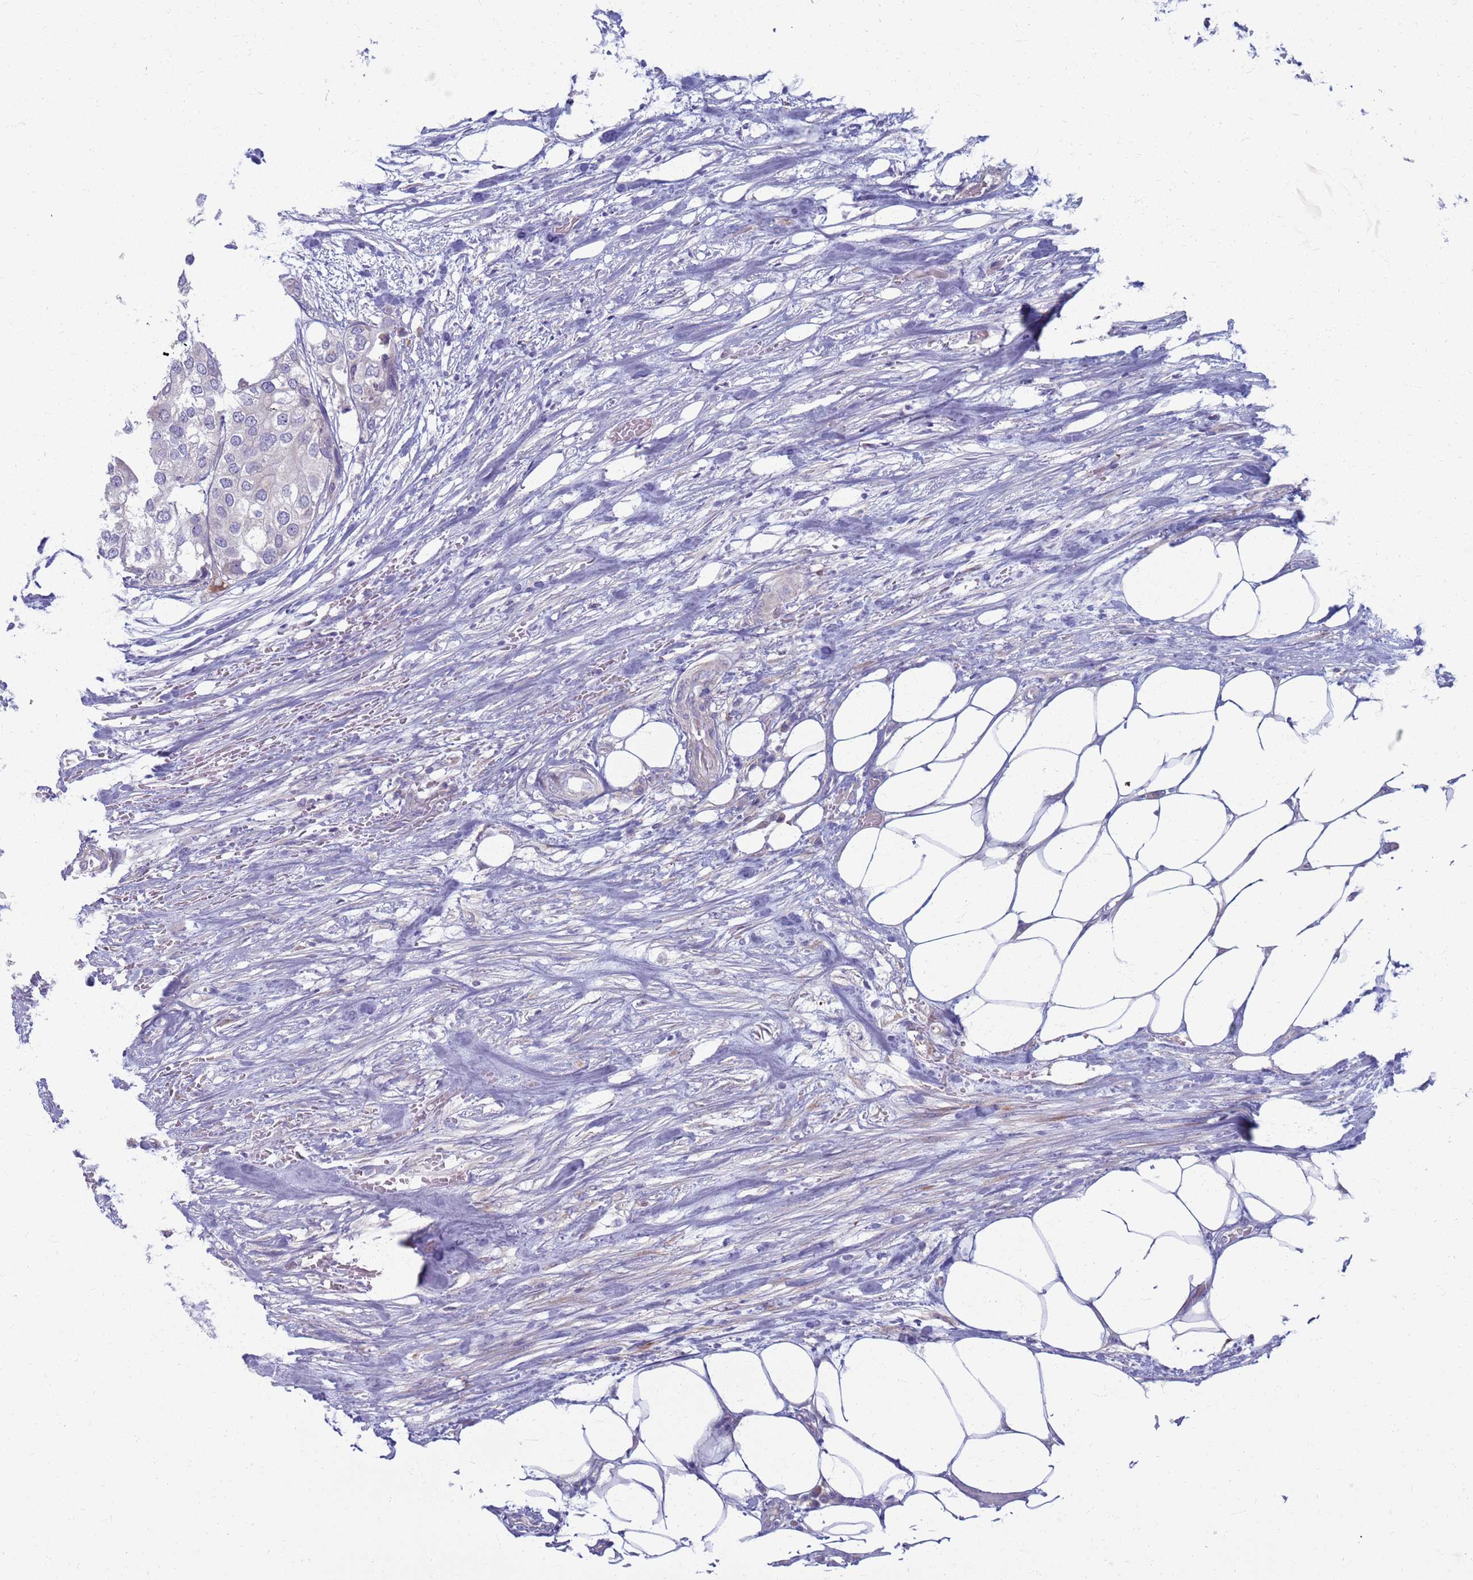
{"staining": {"intensity": "negative", "quantity": "none", "location": "none"}, "tissue": "urothelial cancer", "cell_type": "Tumor cells", "image_type": "cancer", "snomed": [{"axis": "morphology", "description": "Urothelial carcinoma, High grade"}, {"axis": "topography", "description": "Urinary bladder"}], "caption": "Immunohistochemical staining of human urothelial cancer demonstrates no significant expression in tumor cells.", "gene": "CLCA2", "patient": {"sex": "male", "age": 64}}